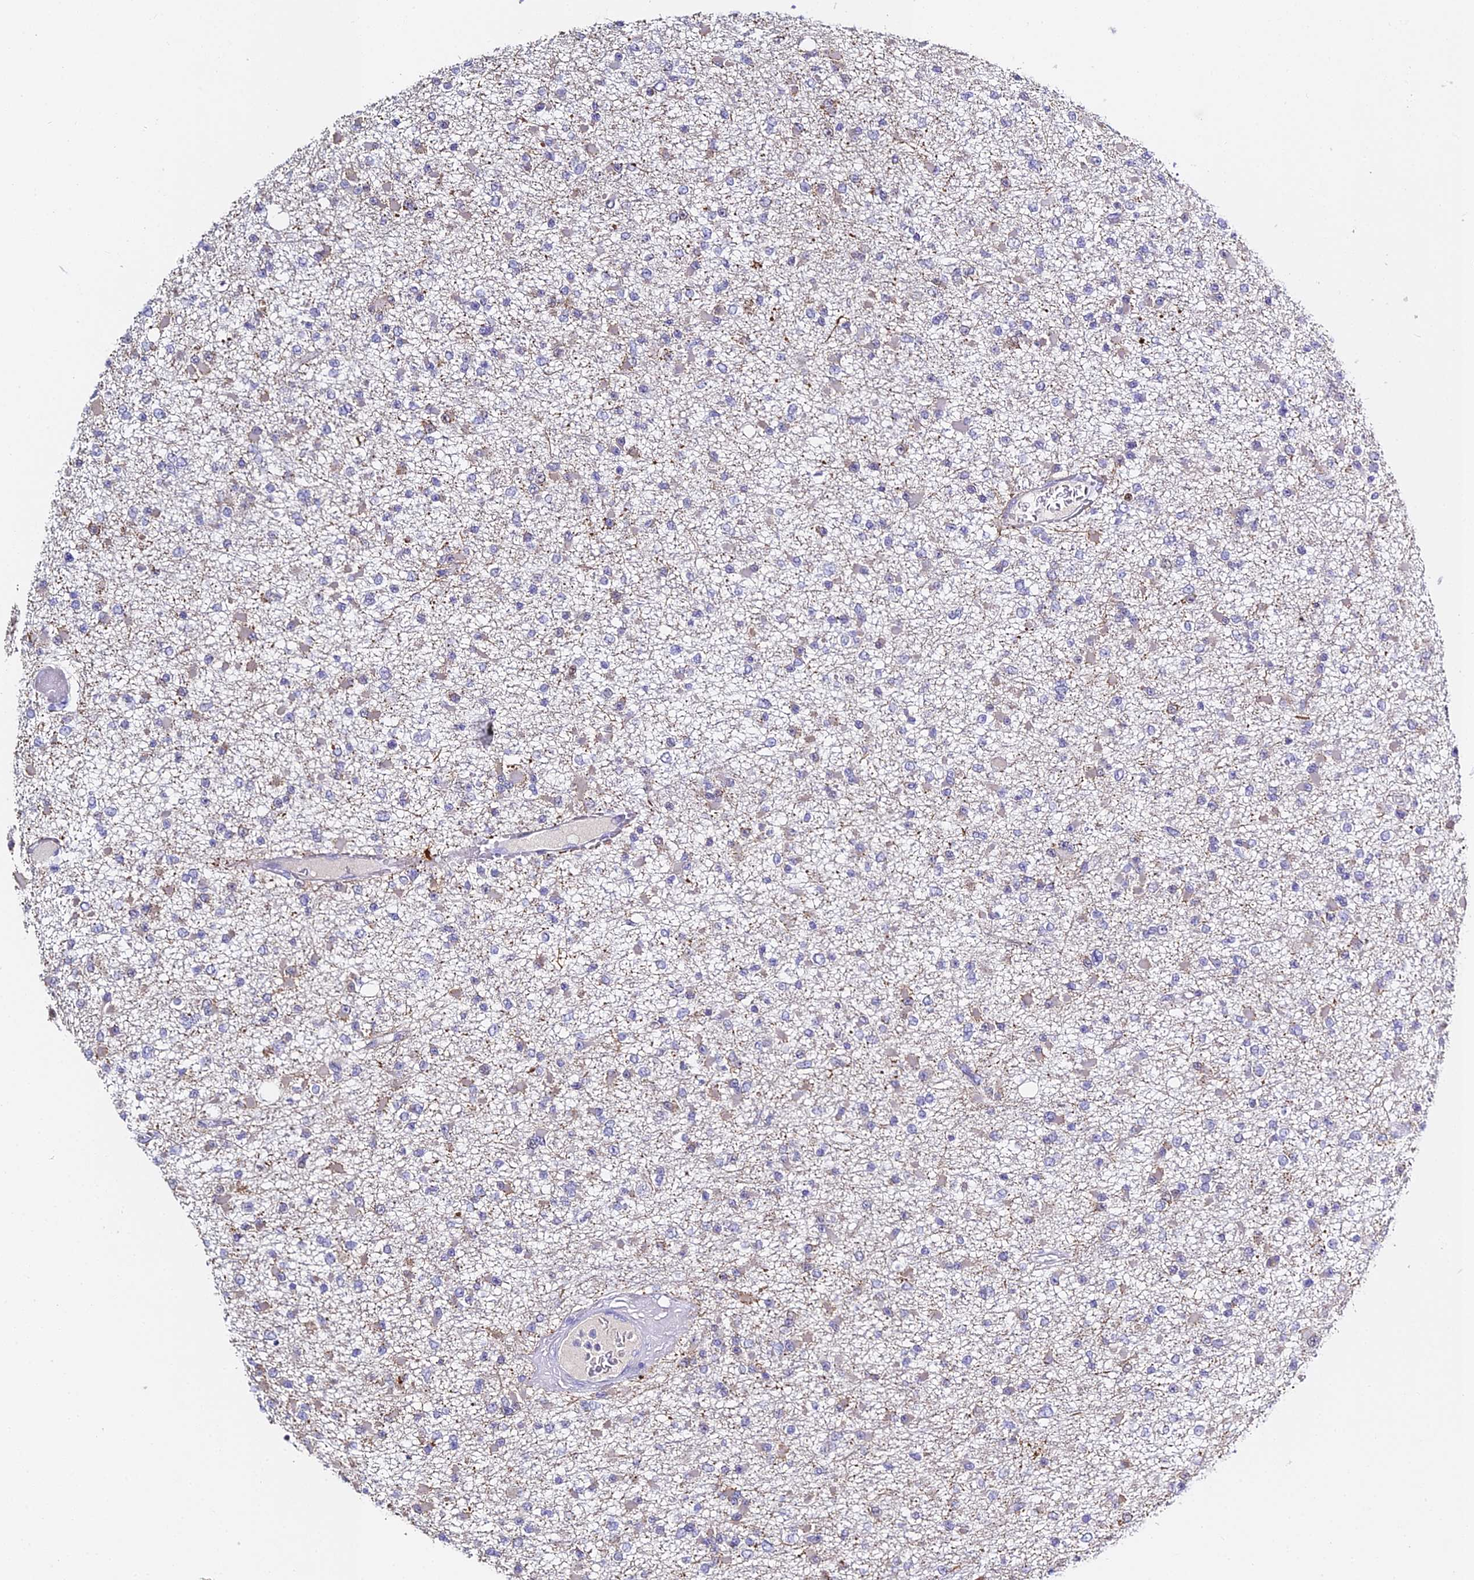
{"staining": {"intensity": "negative", "quantity": "none", "location": "none"}, "tissue": "glioma", "cell_type": "Tumor cells", "image_type": "cancer", "snomed": [{"axis": "morphology", "description": "Glioma, malignant, Low grade"}, {"axis": "topography", "description": "Brain"}], "caption": "There is no significant staining in tumor cells of glioma.", "gene": "SERP1", "patient": {"sex": "female", "age": 22}}